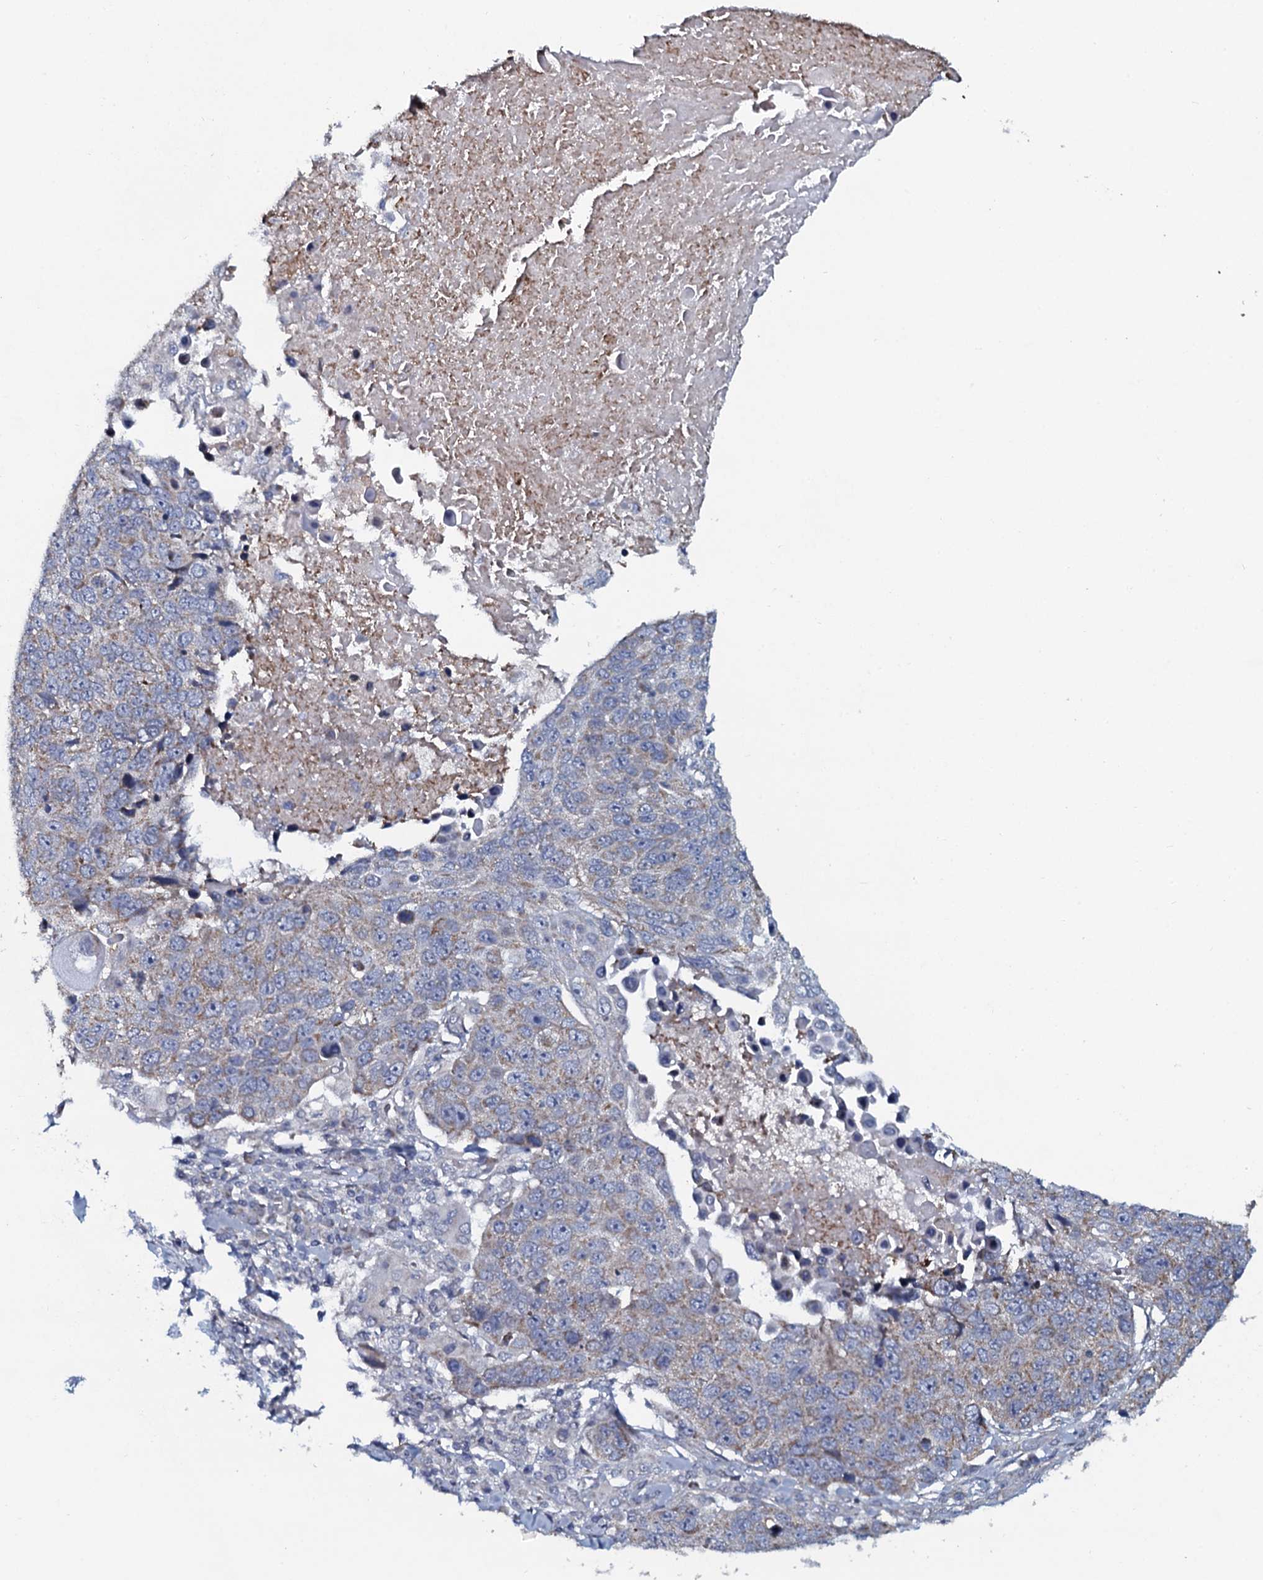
{"staining": {"intensity": "weak", "quantity": "<25%", "location": "cytoplasmic/membranous"}, "tissue": "lung cancer", "cell_type": "Tumor cells", "image_type": "cancer", "snomed": [{"axis": "morphology", "description": "Normal tissue, NOS"}, {"axis": "morphology", "description": "Squamous cell carcinoma, NOS"}, {"axis": "topography", "description": "Lymph node"}, {"axis": "topography", "description": "Lung"}], "caption": "Tumor cells show no significant expression in lung squamous cell carcinoma. Nuclei are stained in blue.", "gene": "KCTD4", "patient": {"sex": "male", "age": 66}}